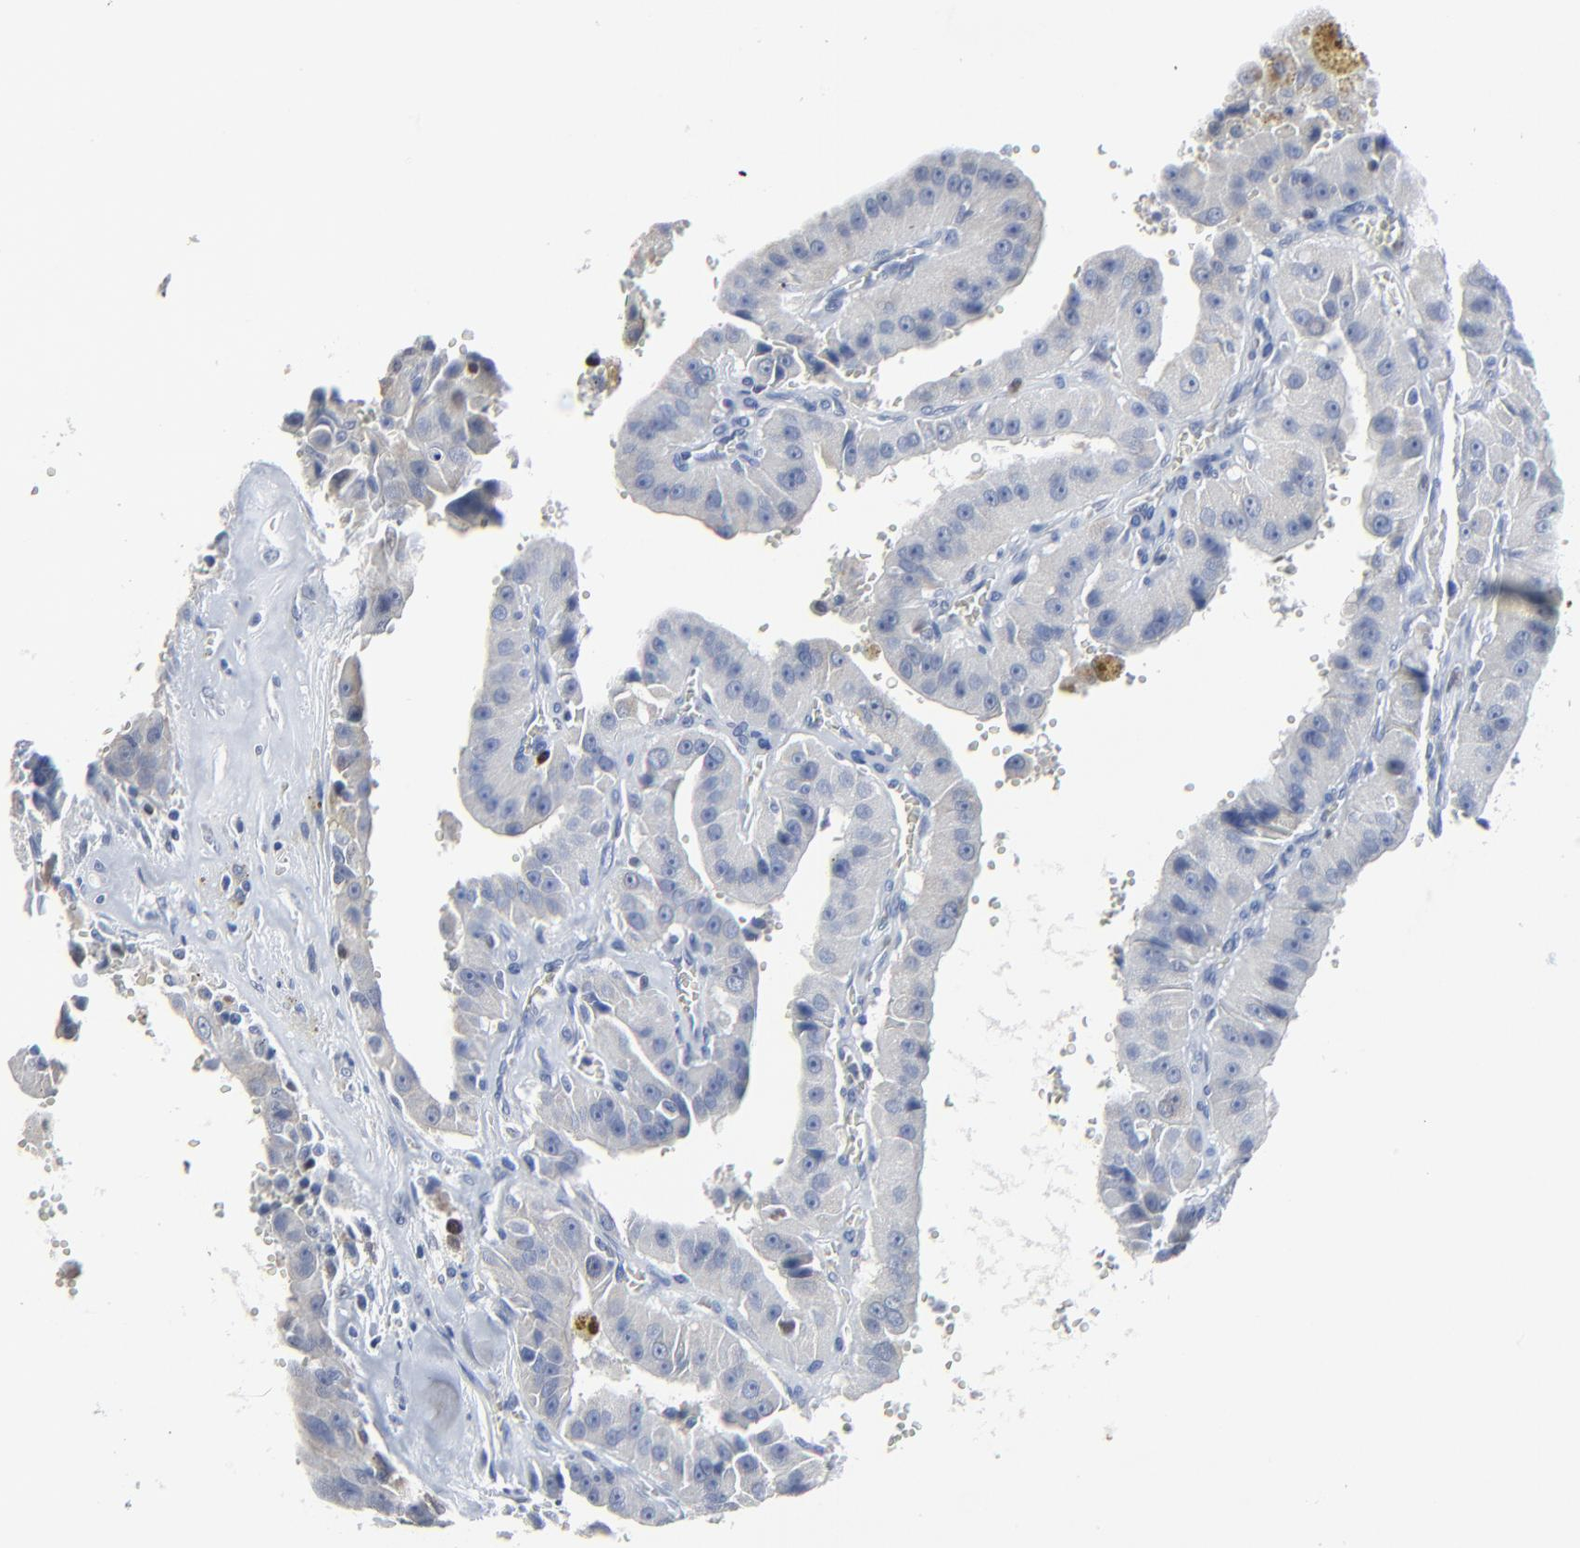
{"staining": {"intensity": "negative", "quantity": "none", "location": "none"}, "tissue": "thyroid cancer", "cell_type": "Tumor cells", "image_type": "cancer", "snomed": [{"axis": "morphology", "description": "Carcinoma, NOS"}, {"axis": "topography", "description": "Thyroid gland"}], "caption": "Tumor cells show no significant protein expression in carcinoma (thyroid). (Immunohistochemistry (ihc), brightfield microscopy, high magnification).", "gene": "BIRC3", "patient": {"sex": "male", "age": 76}}